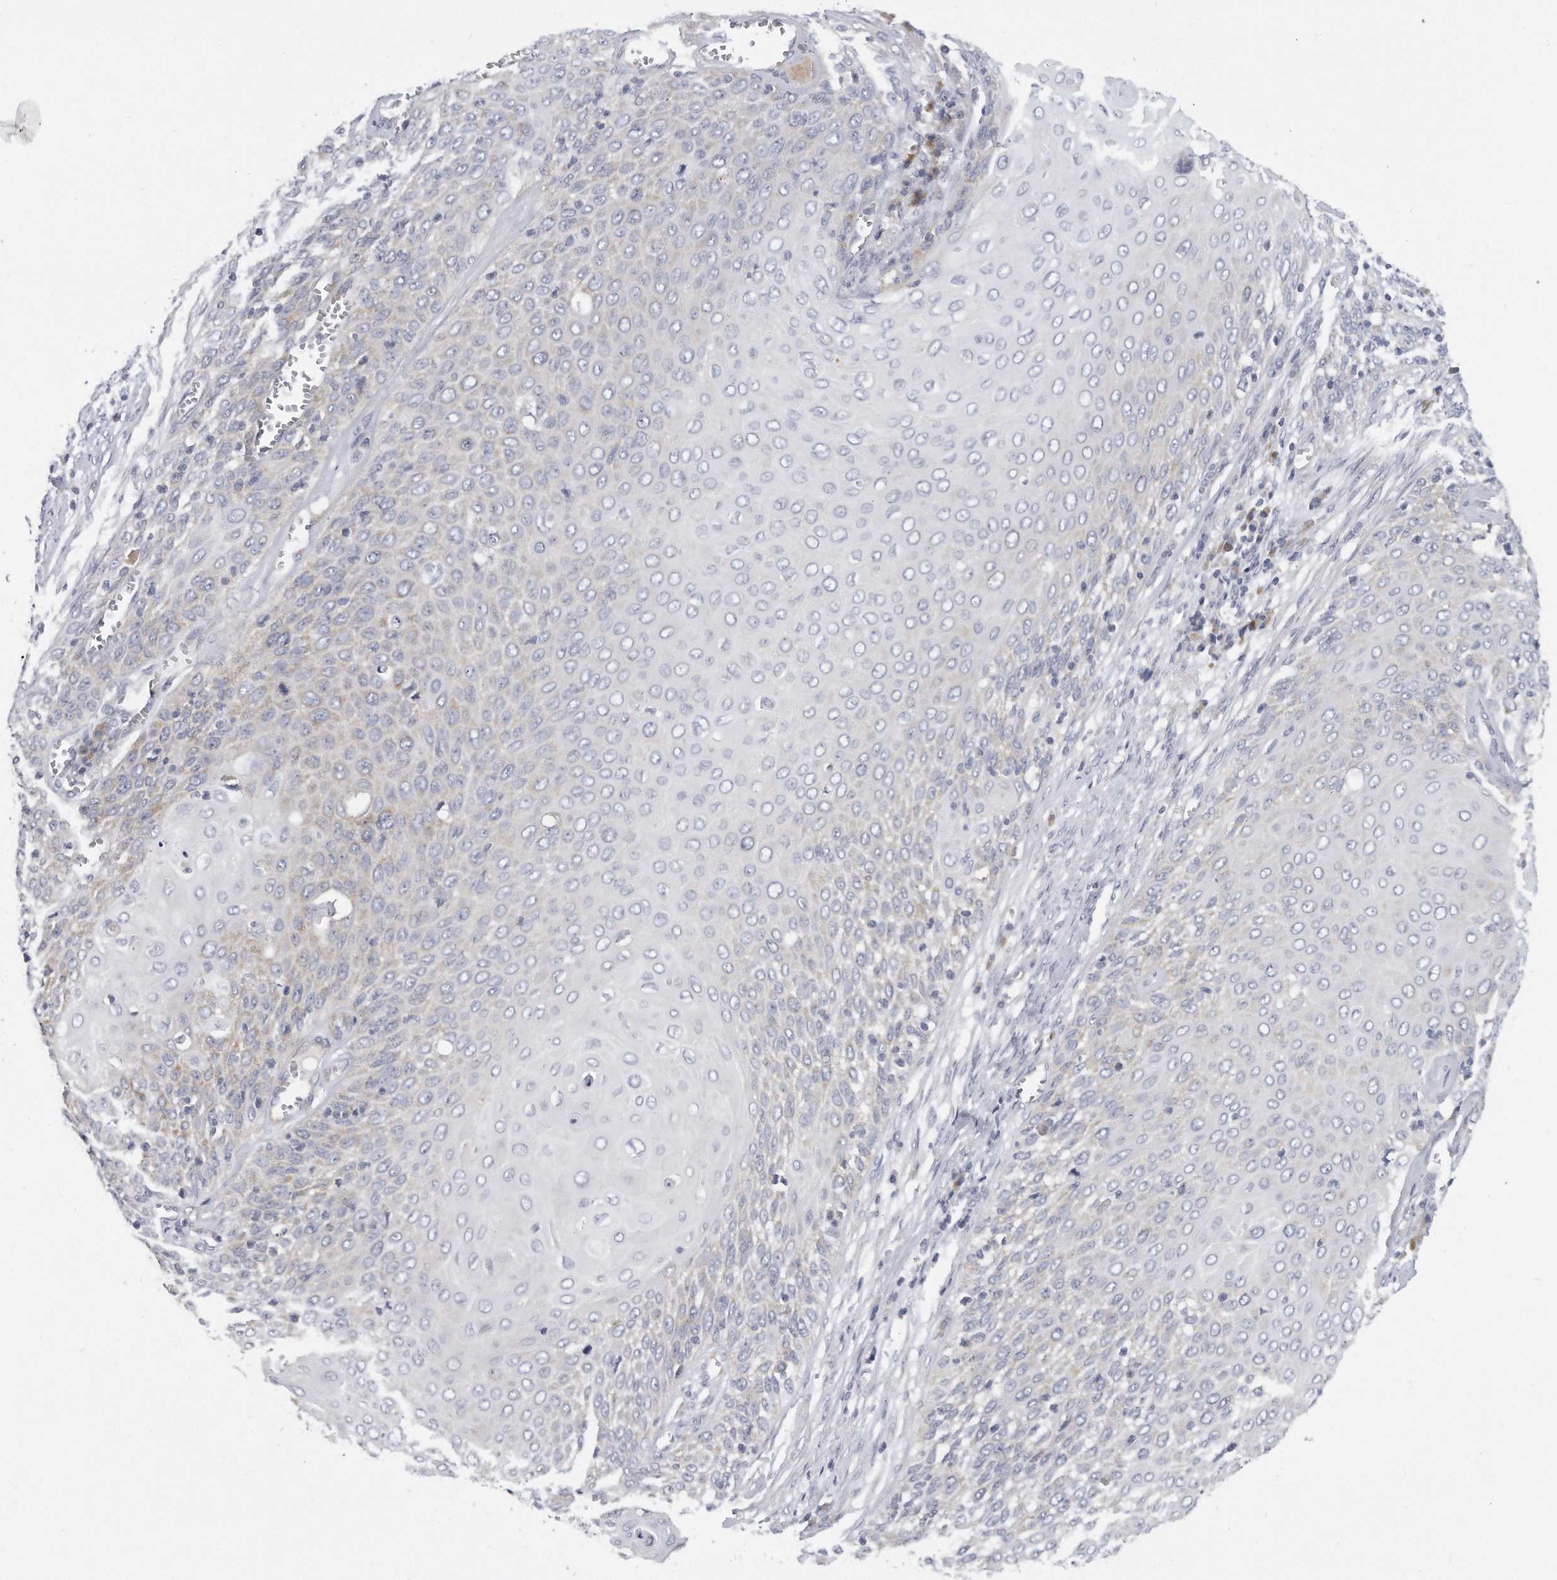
{"staining": {"intensity": "negative", "quantity": "none", "location": "none"}, "tissue": "cervical cancer", "cell_type": "Tumor cells", "image_type": "cancer", "snomed": [{"axis": "morphology", "description": "Squamous cell carcinoma, NOS"}, {"axis": "topography", "description": "Cervix"}], "caption": "High magnification brightfield microscopy of cervical squamous cell carcinoma stained with DAB (brown) and counterstained with hematoxylin (blue): tumor cells show no significant staining.", "gene": "PLEKHA6", "patient": {"sex": "female", "age": 39}}